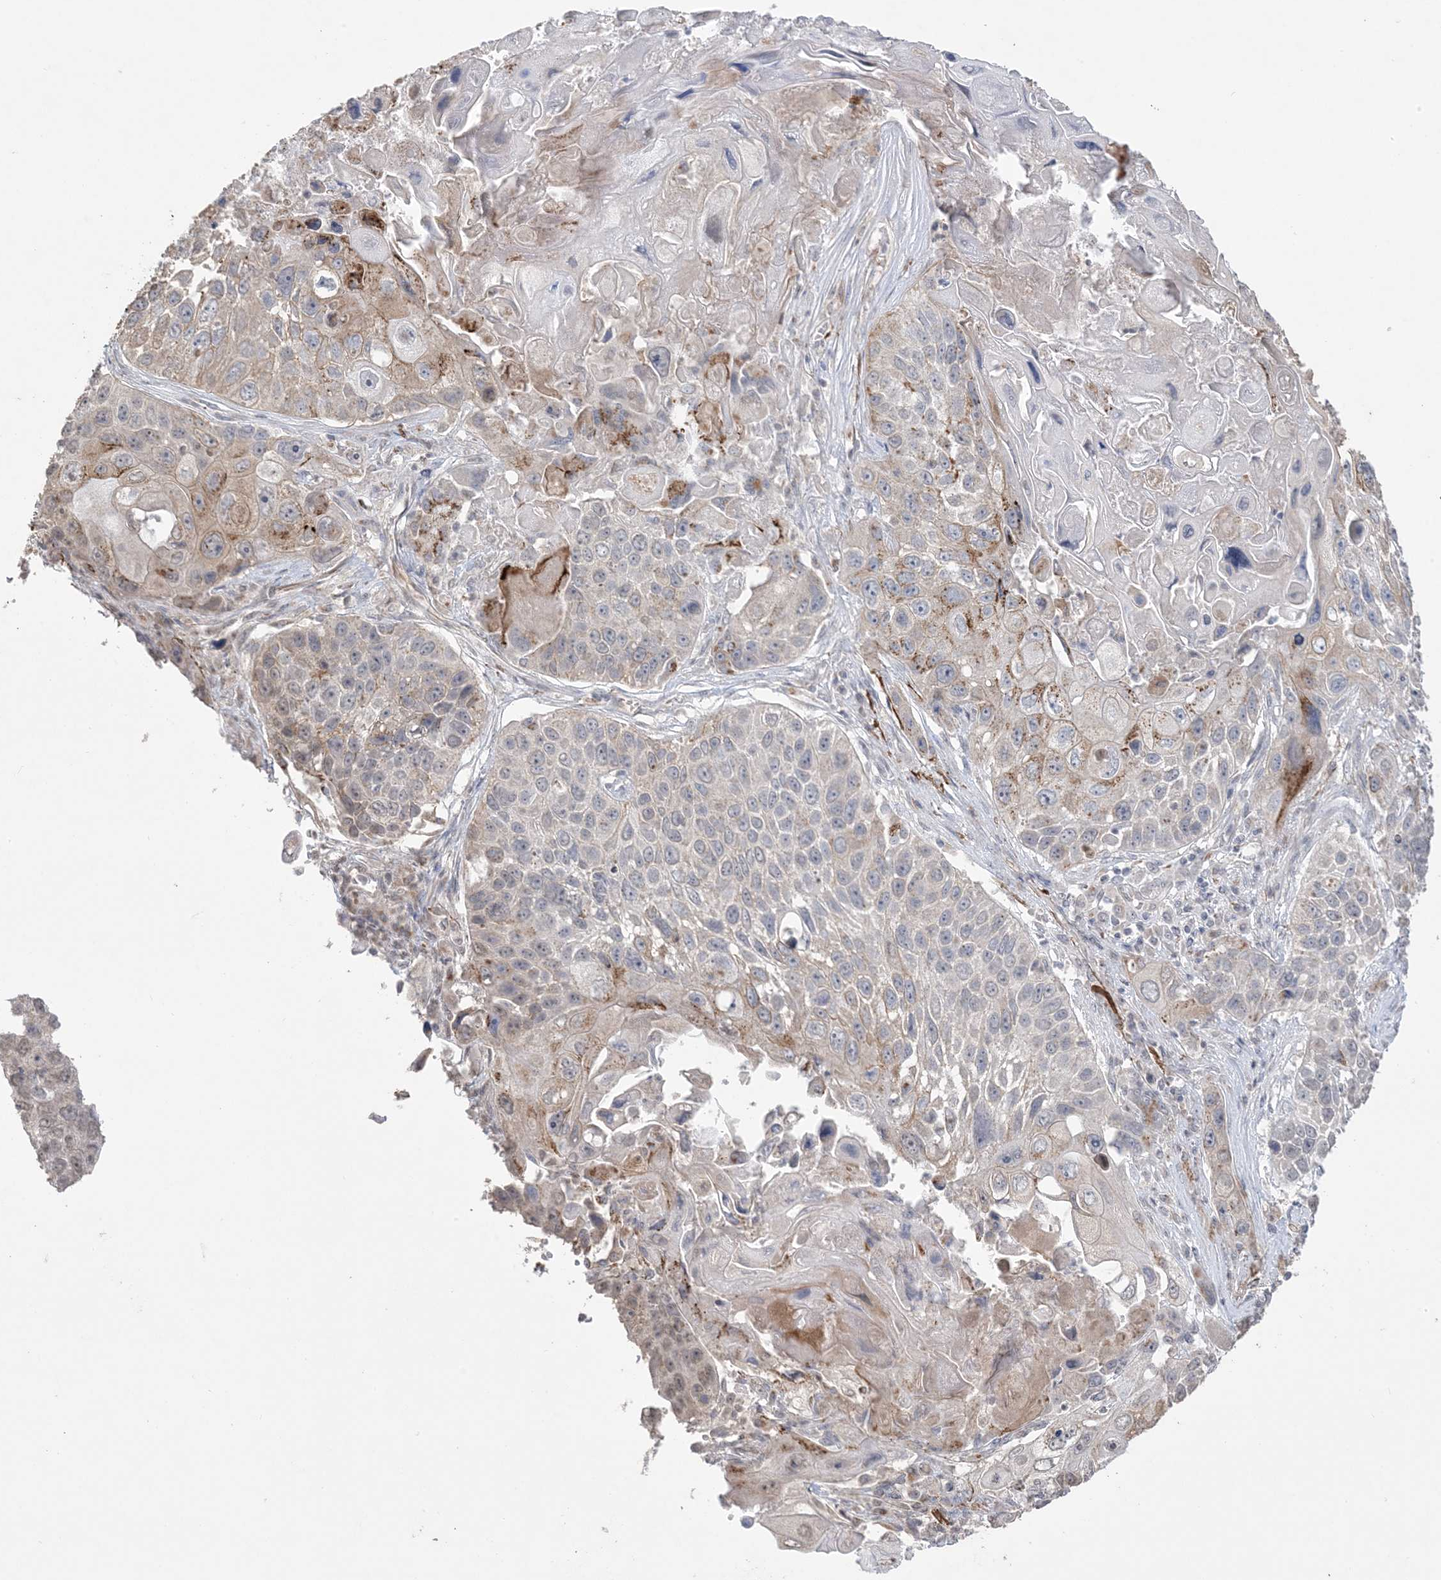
{"staining": {"intensity": "moderate", "quantity": "<25%", "location": "cytoplasmic/membranous"}, "tissue": "lung cancer", "cell_type": "Tumor cells", "image_type": "cancer", "snomed": [{"axis": "morphology", "description": "Squamous cell carcinoma, NOS"}, {"axis": "topography", "description": "Lung"}], "caption": "A brown stain shows moderate cytoplasmic/membranous staining of a protein in human lung cancer tumor cells.", "gene": "XRN1", "patient": {"sex": "male", "age": 61}}